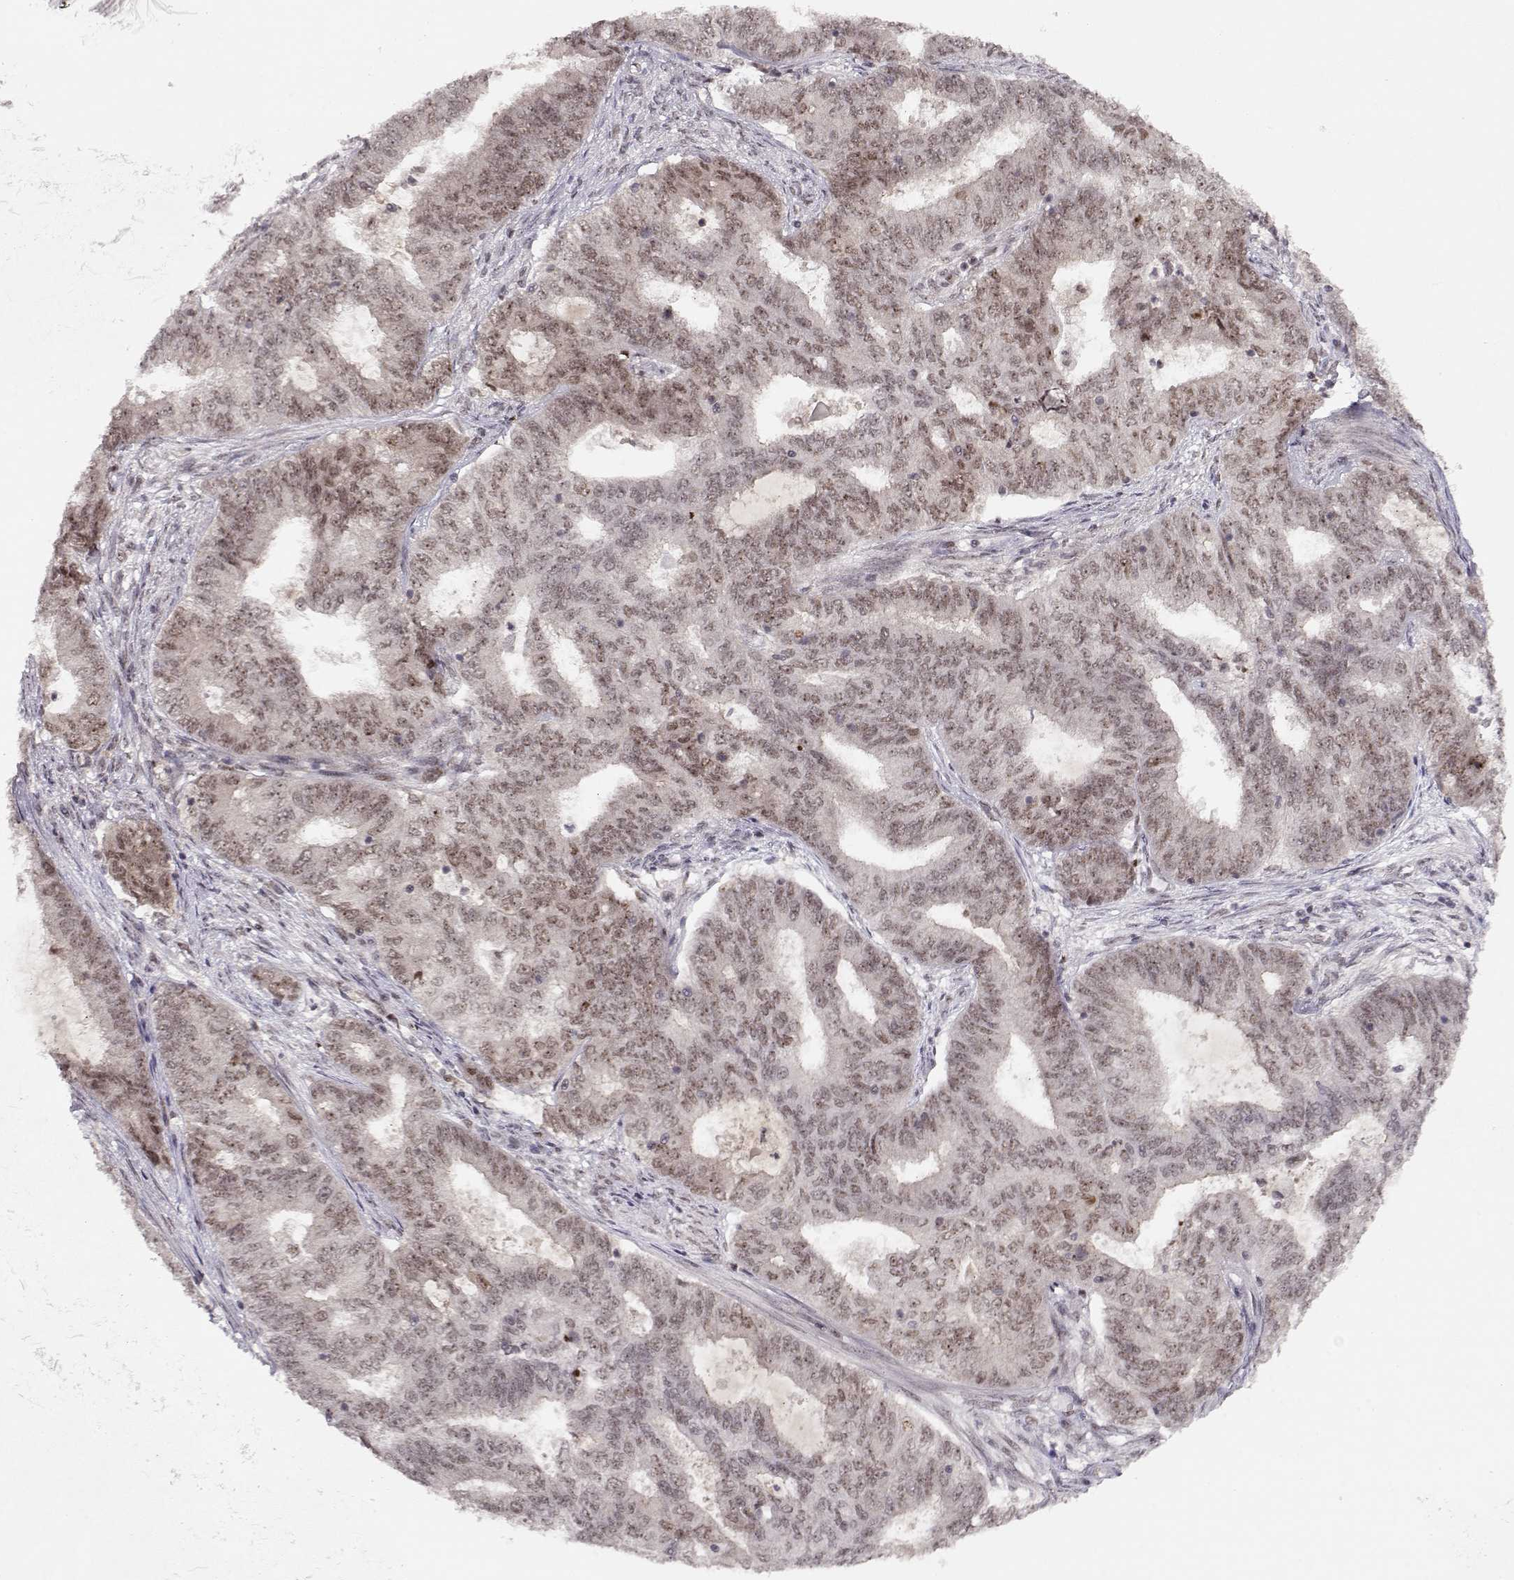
{"staining": {"intensity": "weak", "quantity": "25%-75%", "location": "nuclear"}, "tissue": "endometrial cancer", "cell_type": "Tumor cells", "image_type": "cancer", "snomed": [{"axis": "morphology", "description": "Adenocarcinoma, NOS"}, {"axis": "topography", "description": "Endometrium"}], "caption": "This photomicrograph demonstrates adenocarcinoma (endometrial) stained with immunohistochemistry to label a protein in brown. The nuclear of tumor cells show weak positivity for the protein. Nuclei are counter-stained blue.", "gene": "CSNK2A1", "patient": {"sex": "female", "age": 62}}